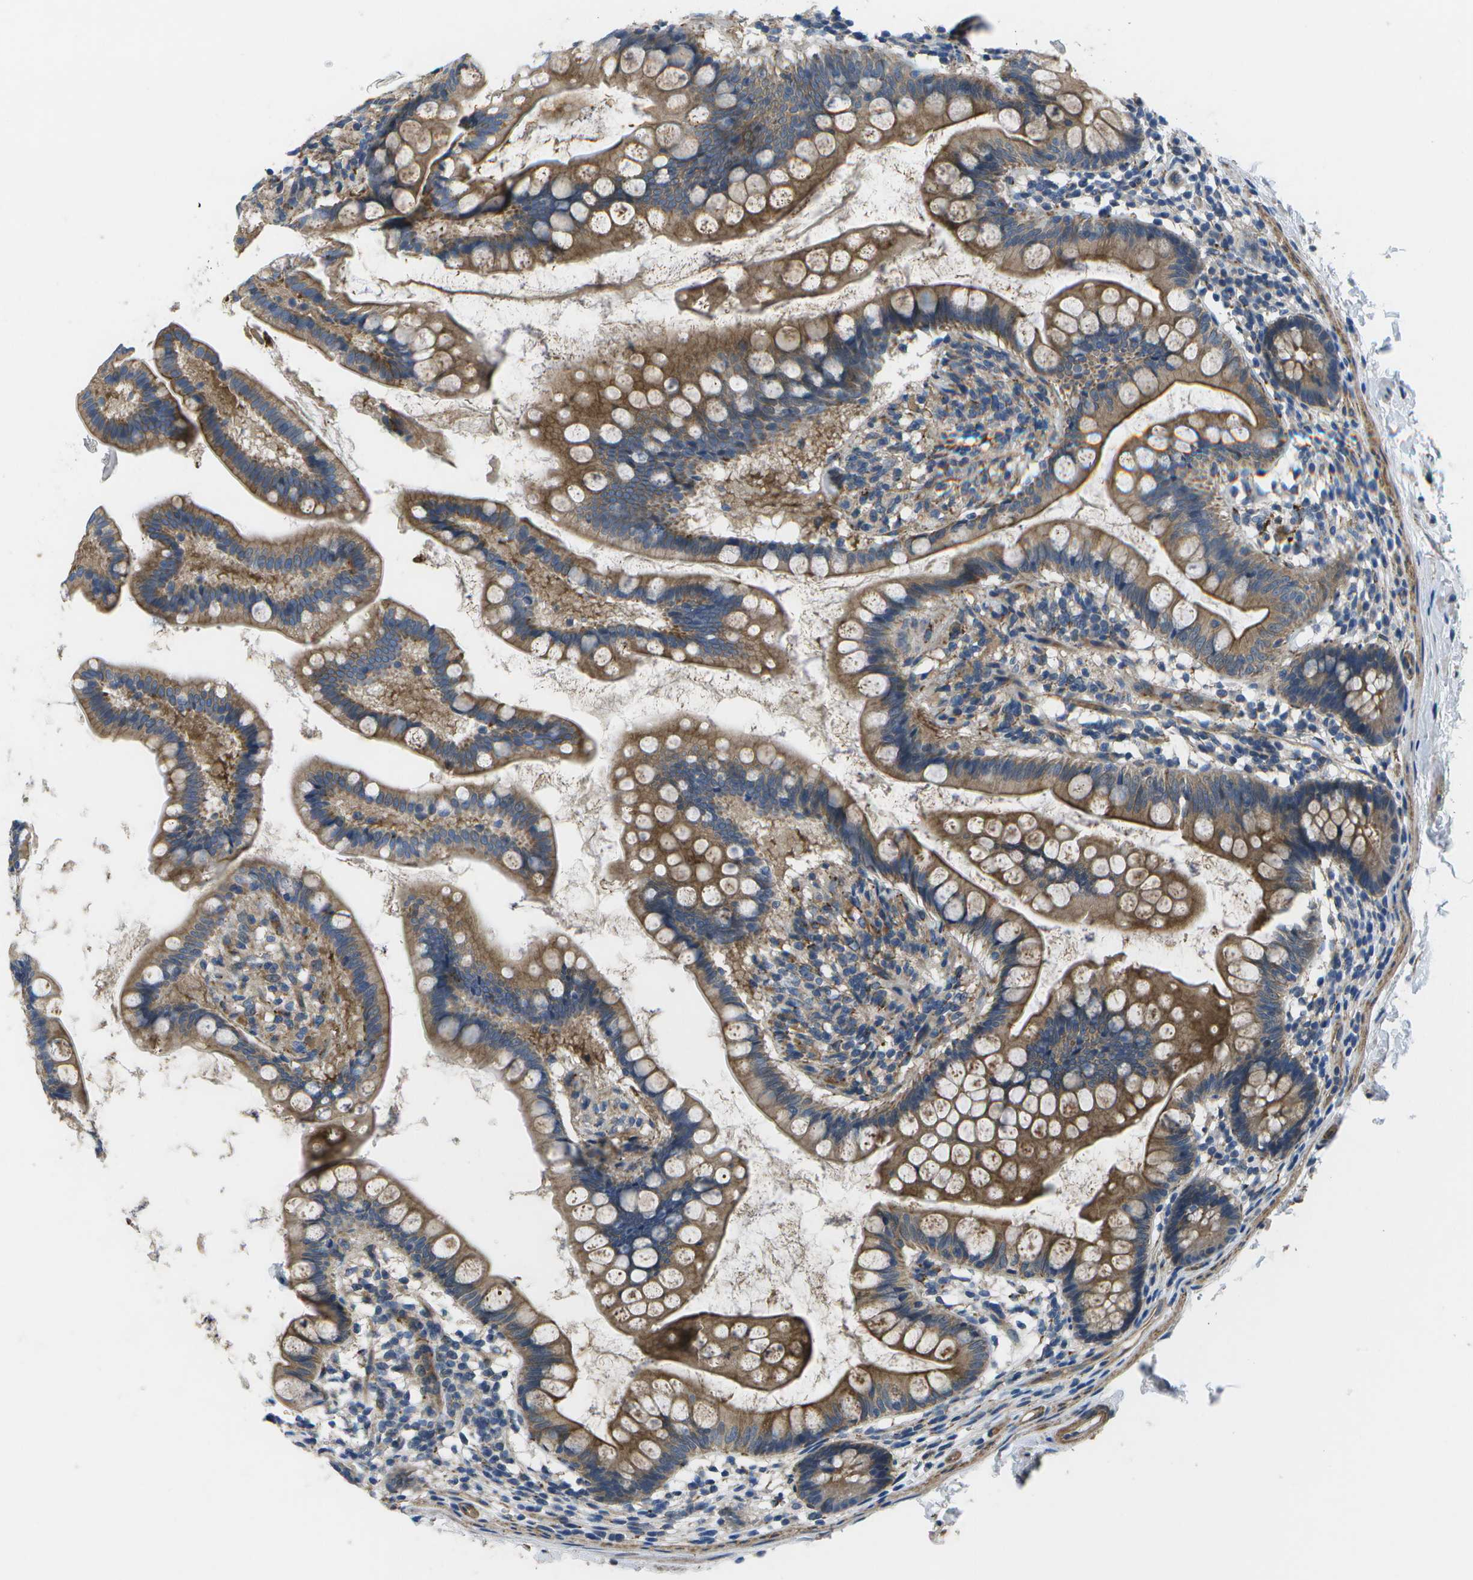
{"staining": {"intensity": "strong", "quantity": ">75%", "location": "cytoplasmic/membranous"}, "tissue": "small intestine", "cell_type": "Glandular cells", "image_type": "normal", "snomed": [{"axis": "morphology", "description": "Normal tissue, NOS"}, {"axis": "topography", "description": "Small intestine"}], "caption": "DAB (3,3'-diaminobenzidine) immunohistochemical staining of benign small intestine reveals strong cytoplasmic/membranous protein staining in about >75% of glandular cells.", "gene": "P3H1", "patient": {"sex": "female", "age": 84}}